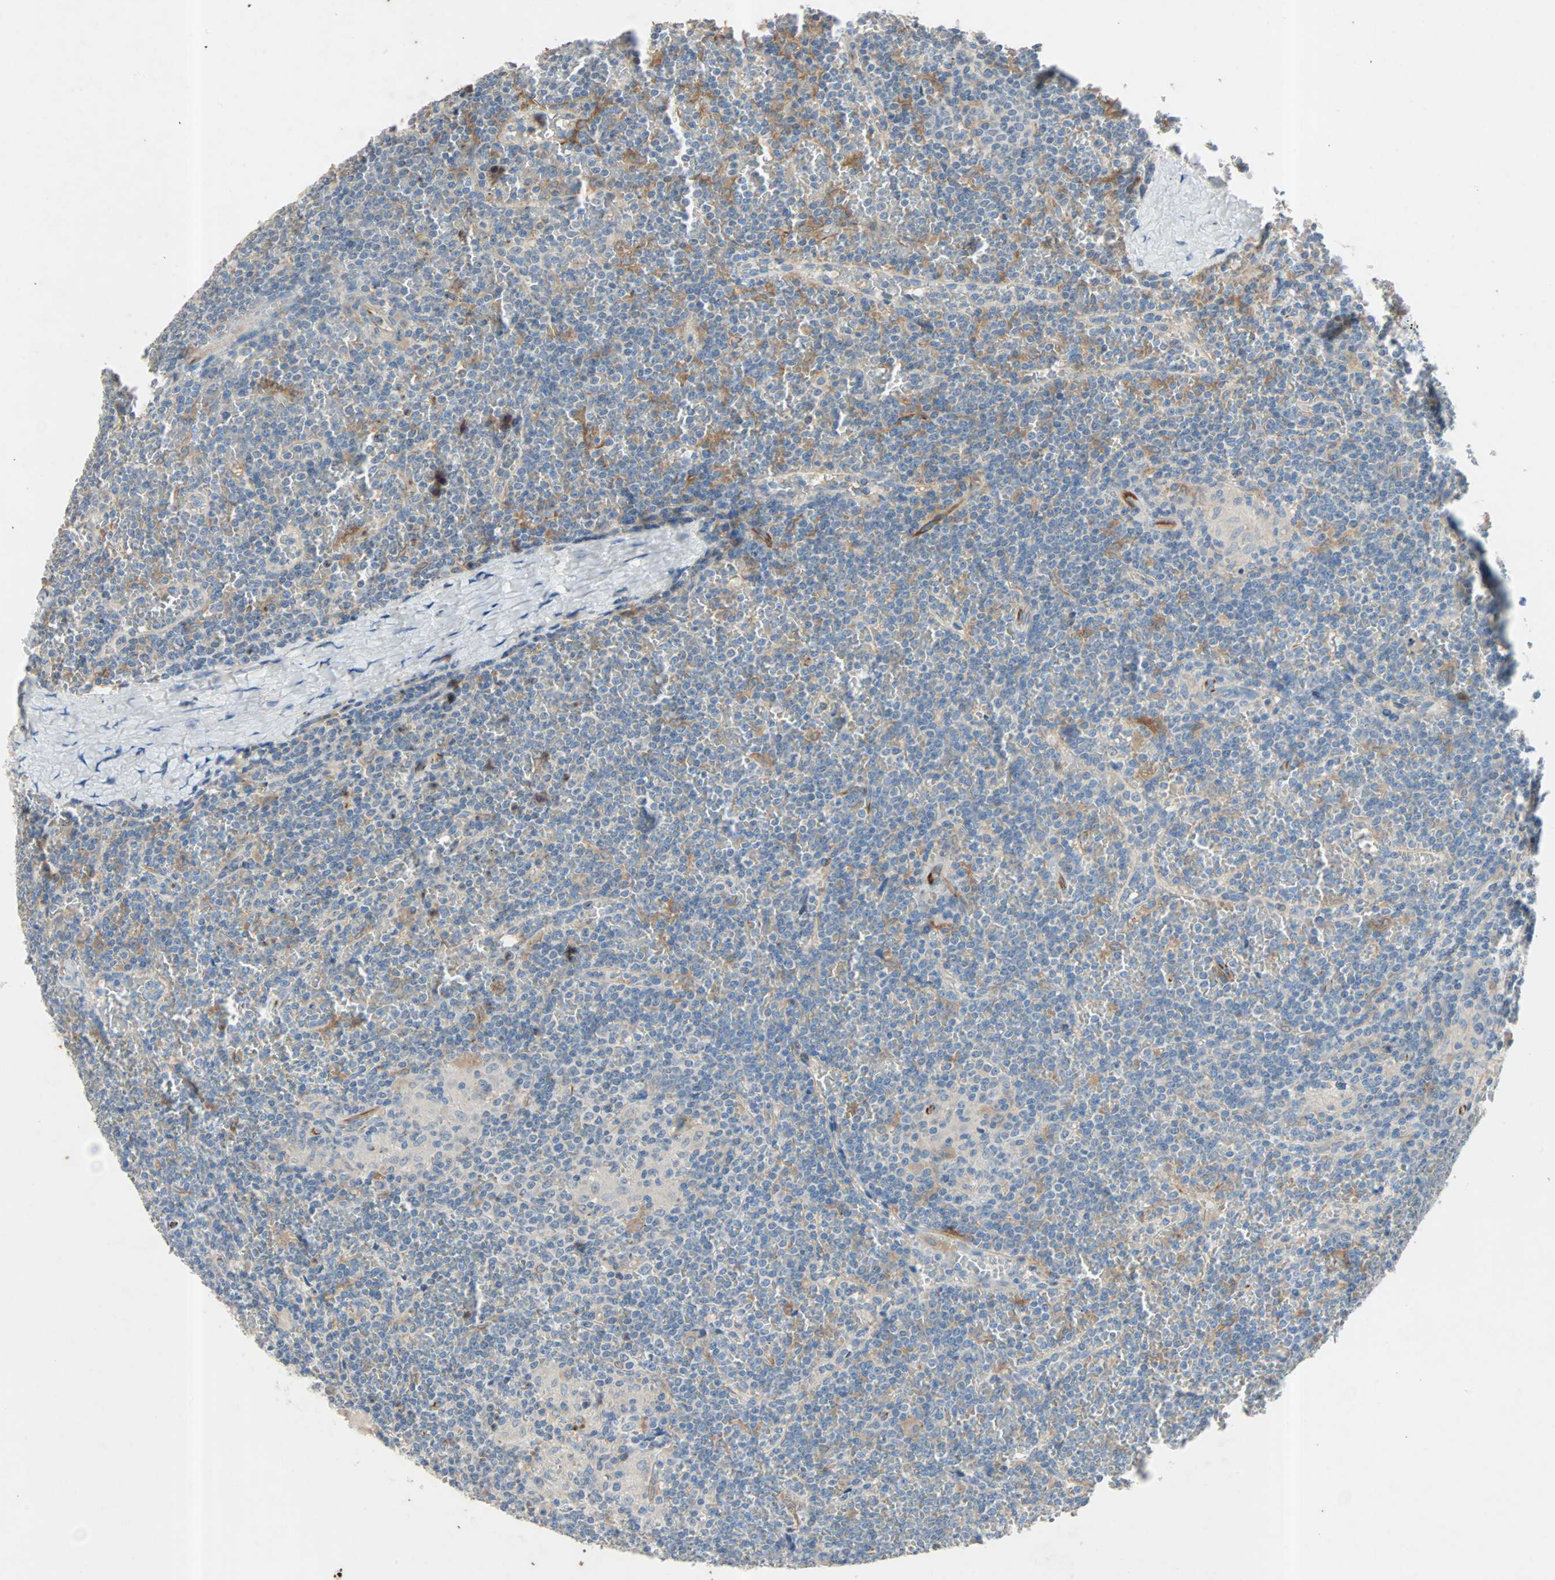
{"staining": {"intensity": "negative", "quantity": "none", "location": "none"}, "tissue": "lymphoma", "cell_type": "Tumor cells", "image_type": "cancer", "snomed": [{"axis": "morphology", "description": "Malignant lymphoma, non-Hodgkin's type, Low grade"}, {"axis": "topography", "description": "Spleen"}], "caption": "There is no significant staining in tumor cells of lymphoma. (Brightfield microscopy of DAB (3,3'-diaminobenzidine) IHC at high magnification).", "gene": "PCDHB2", "patient": {"sex": "female", "age": 19}}